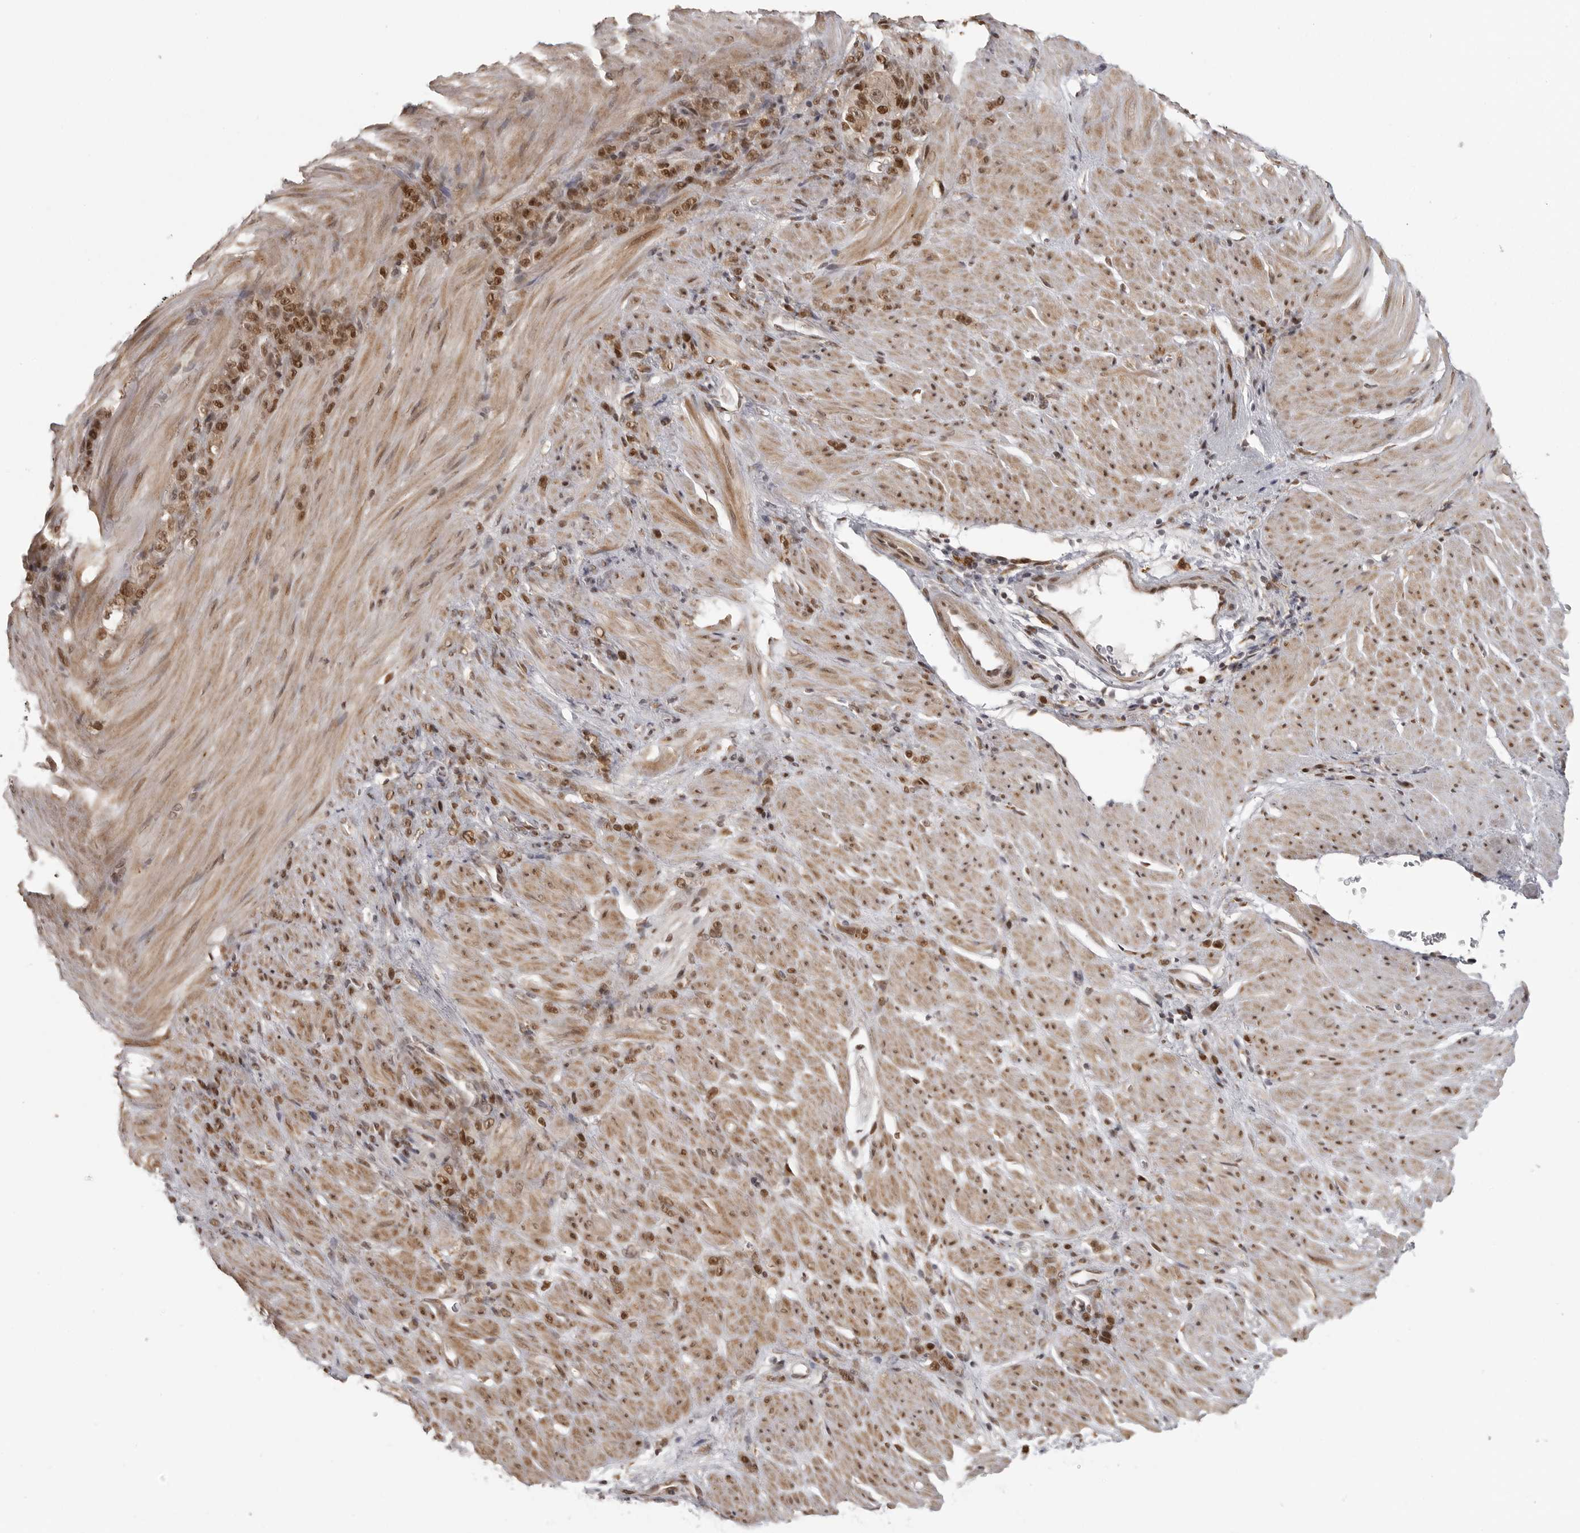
{"staining": {"intensity": "strong", "quantity": ">75%", "location": "nuclear"}, "tissue": "stomach cancer", "cell_type": "Tumor cells", "image_type": "cancer", "snomed": [{"axis": "morphology", "description": "Normal tissue, NOS"}, {"axis": "morphology", "description": "Adenocarcinoma, NOS"}, {"axis": "topography", "description": "Stomach"}], "caption": "Protein staining reveals strong nuclear expression in approximately >75% of tumor cells in adenocarcinoma (stomach).", "gene": "ISG20L2", "patient": {"sex": "male", "age": 82}}